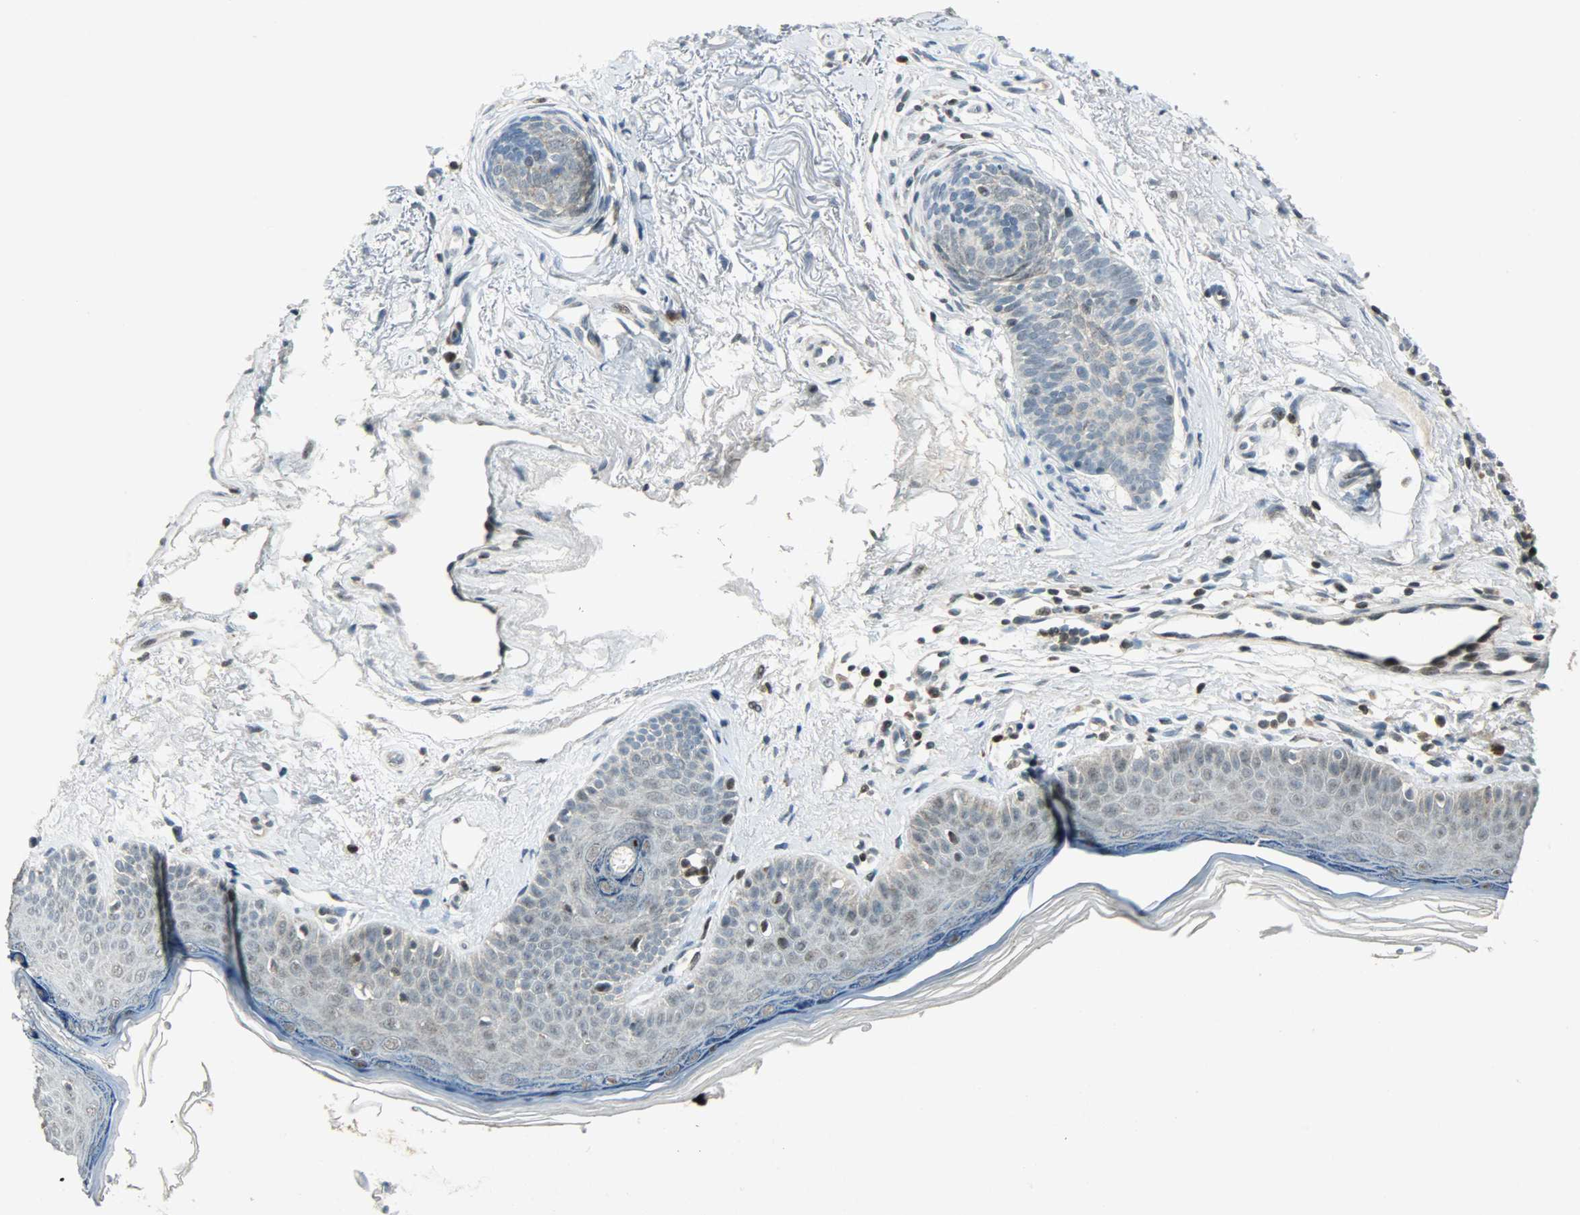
{"staining": {"intensity": "weak", "quantity": "25%-75%", "location": "cytoplasmic/membranous"}, "tissue": "skin cancer", "cell_type": "Tumor cells", "image_type": "cancer", "snomed": [{"axis": "morphology", "description": "Normal tissue, NOS"}, {"axis": "morphology", "description": "Basal cell carcinoma"}, {"axis": "topography", "description": "Skin"}], "caption": "Immunohistochemical staining of human basal cell carcinoma (skin) exhibits low levels of weak cytoplasmic/membranous expression in about 25%-75% of tumor cells.", "gene": "IL15", "patient": {"sex": "female", "age": 69}}